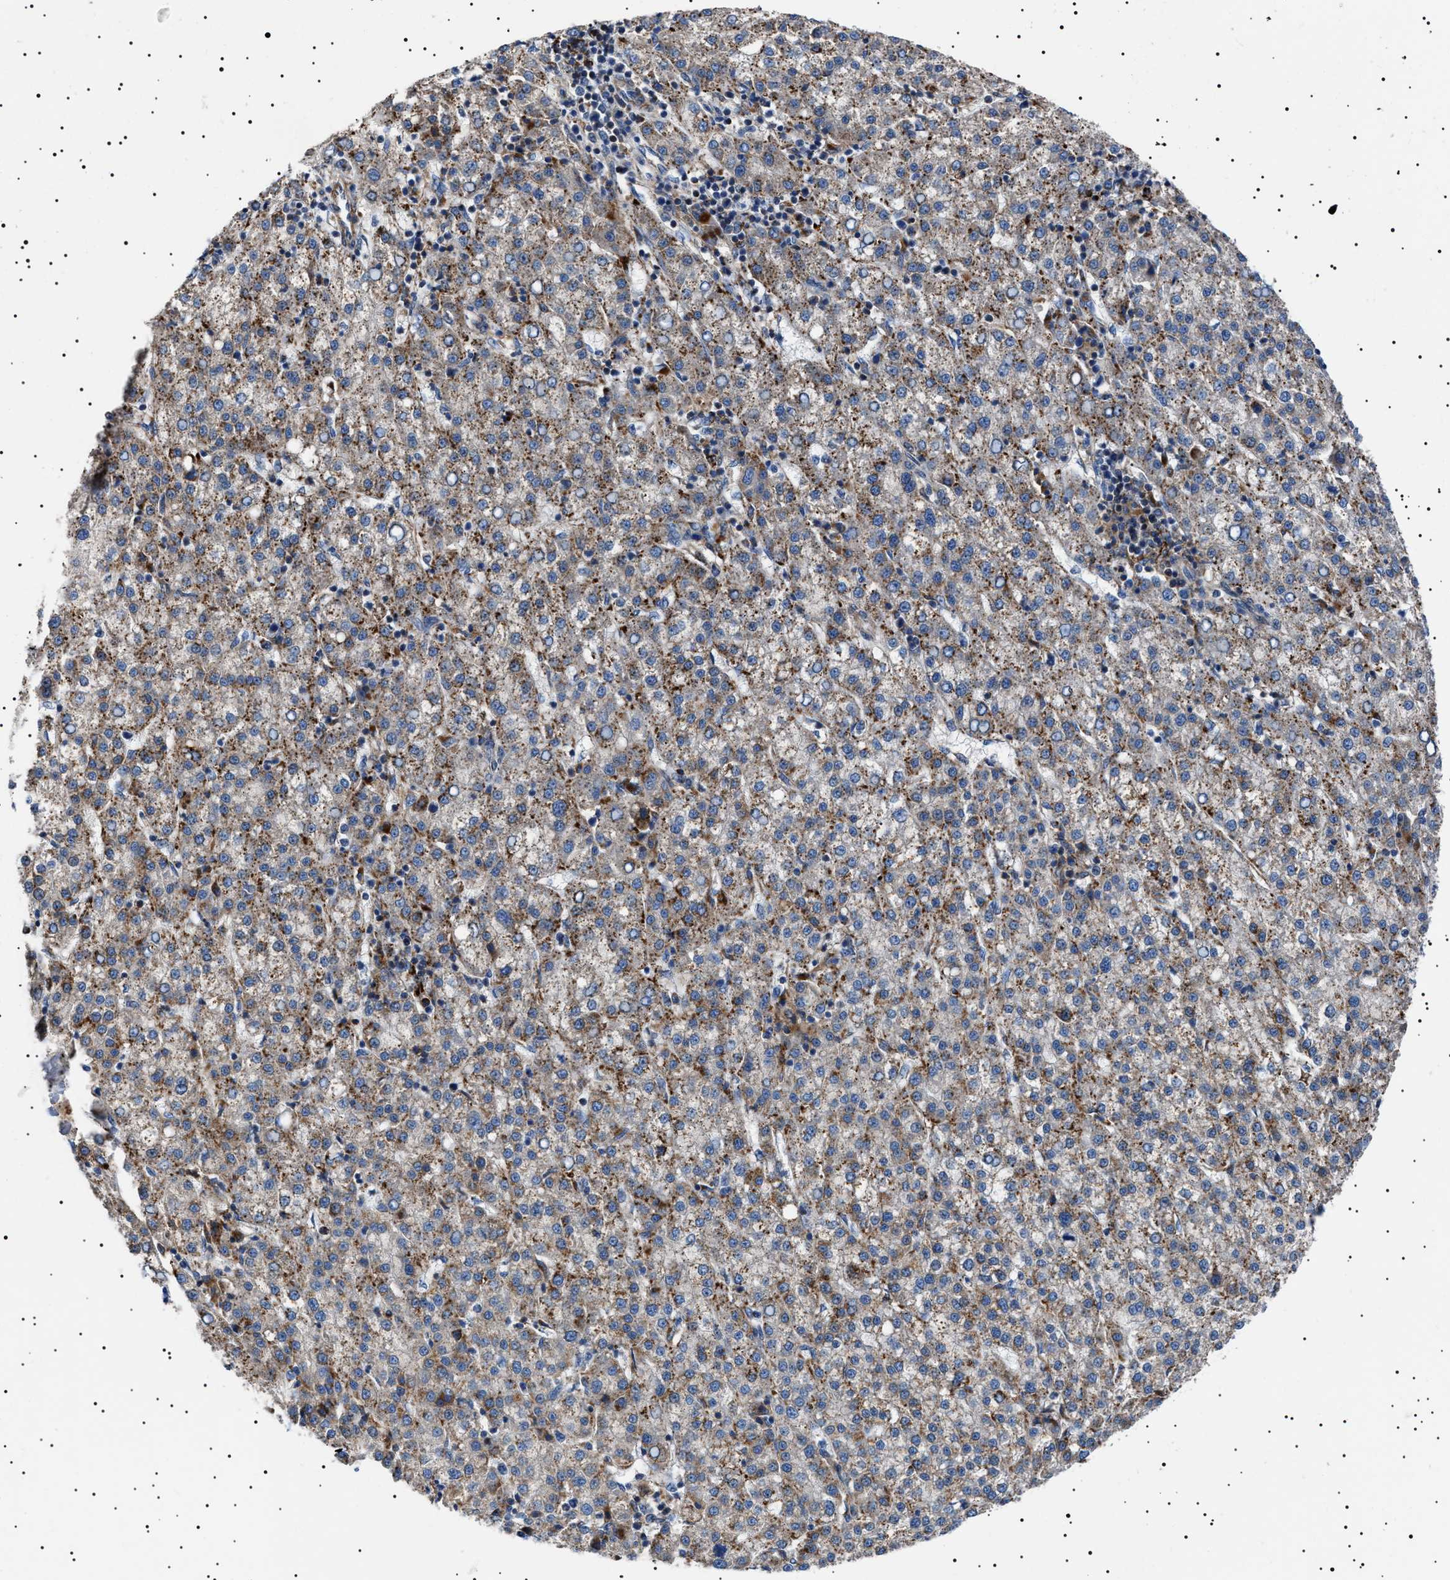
{"staining": {"intensity": "moderate", "quantity": ">75%", "location": "cytoplasmic/membranous"}, "tissue": "liver cancer", "cell_type": "Tumor cells", "image_type": "cancer", "snomed": [{"axis": "morphology", "description": "Carcinoma, Hepatocellular, NOS"}, {"axis": "topography", "description": "Liver"}], "caption": "A brown stain shows moderate cytoplasmic/membranous staining of a protein in liver cancer (hepatocellular carcinoma) tumor cells.", "gene": "NEU1", "patient": {"sex": "female", "age": 58}}